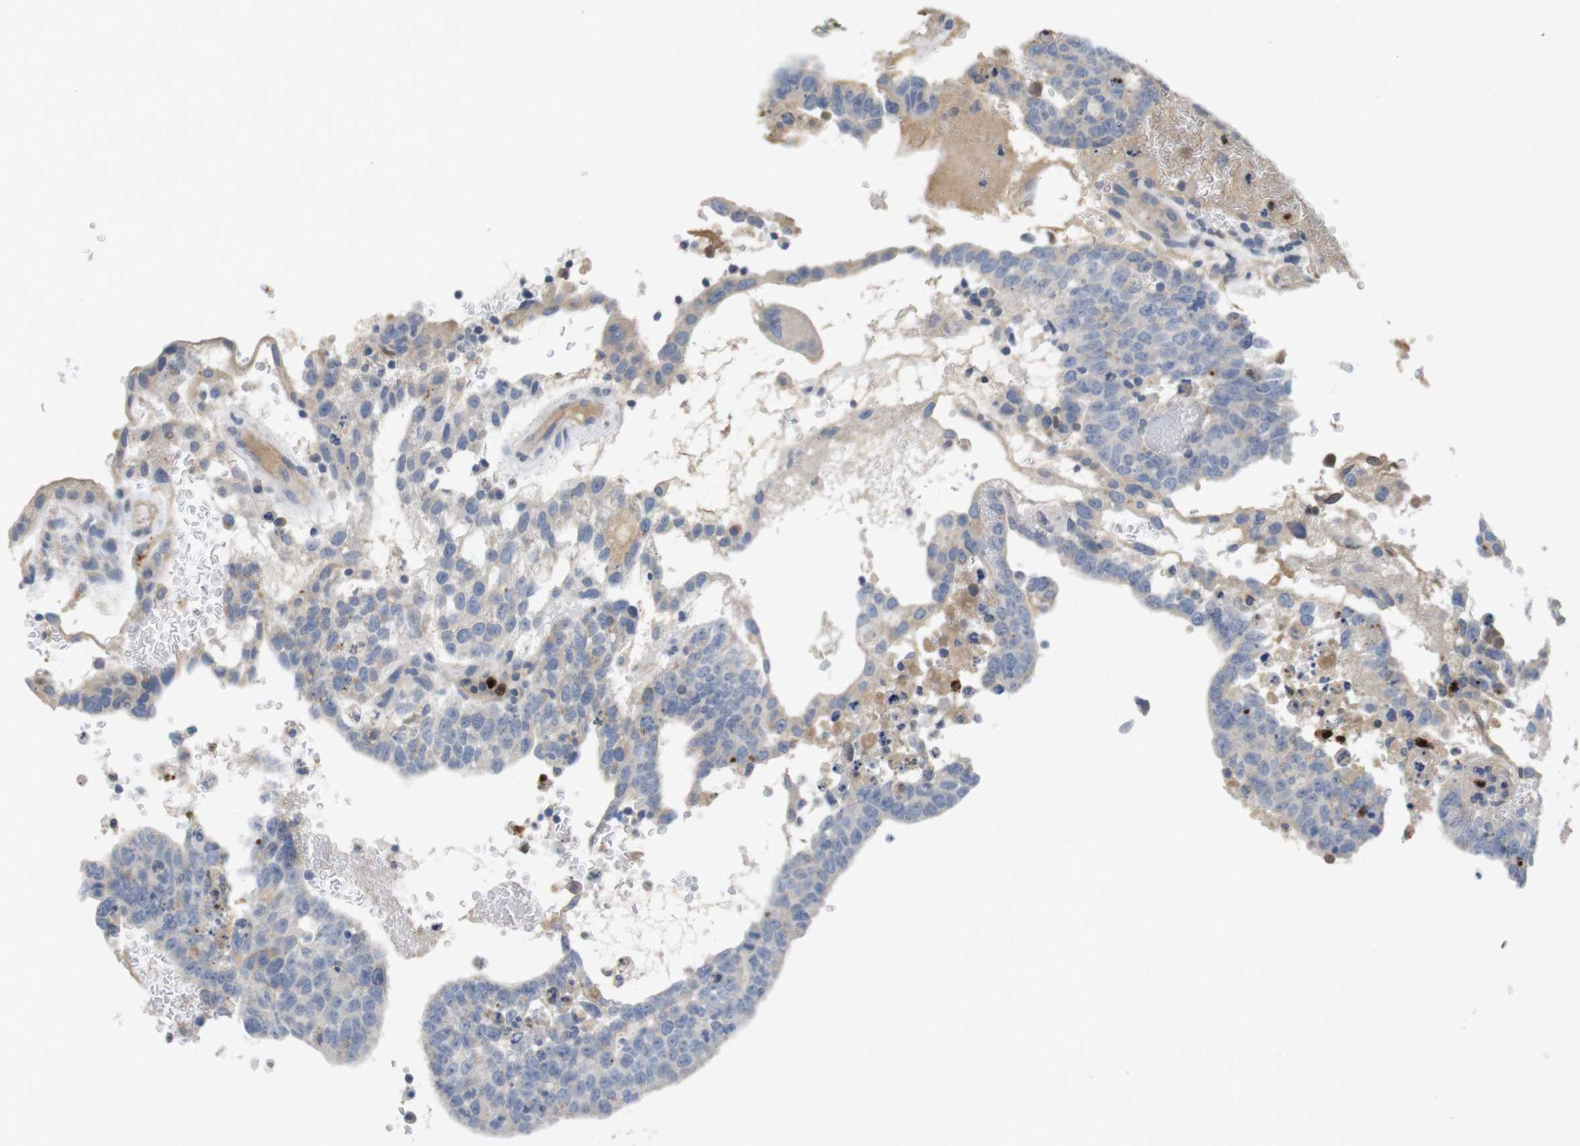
{"staining": {"intensity": "negative", "quantity": "none", "location": "none"}, "tissue": "testis cancer", "cell_type": "Tumor cells", "image_type": "cancer", "snomed": [{"axis": "morphology", "description": "Seminoma, NOS"}, {"axis": "morphology", "description": "Carcinoma, Embryonal, NOS"}, {"axis": "topography", "description": "Testis"}], "caption": "This is an immunohistochemistry (IHC) image of testis embryonal carcinoma. There is no expression in tumor cells.", "gene": "TSPAN14", "patient": {"sex": "male", "age": 52}}